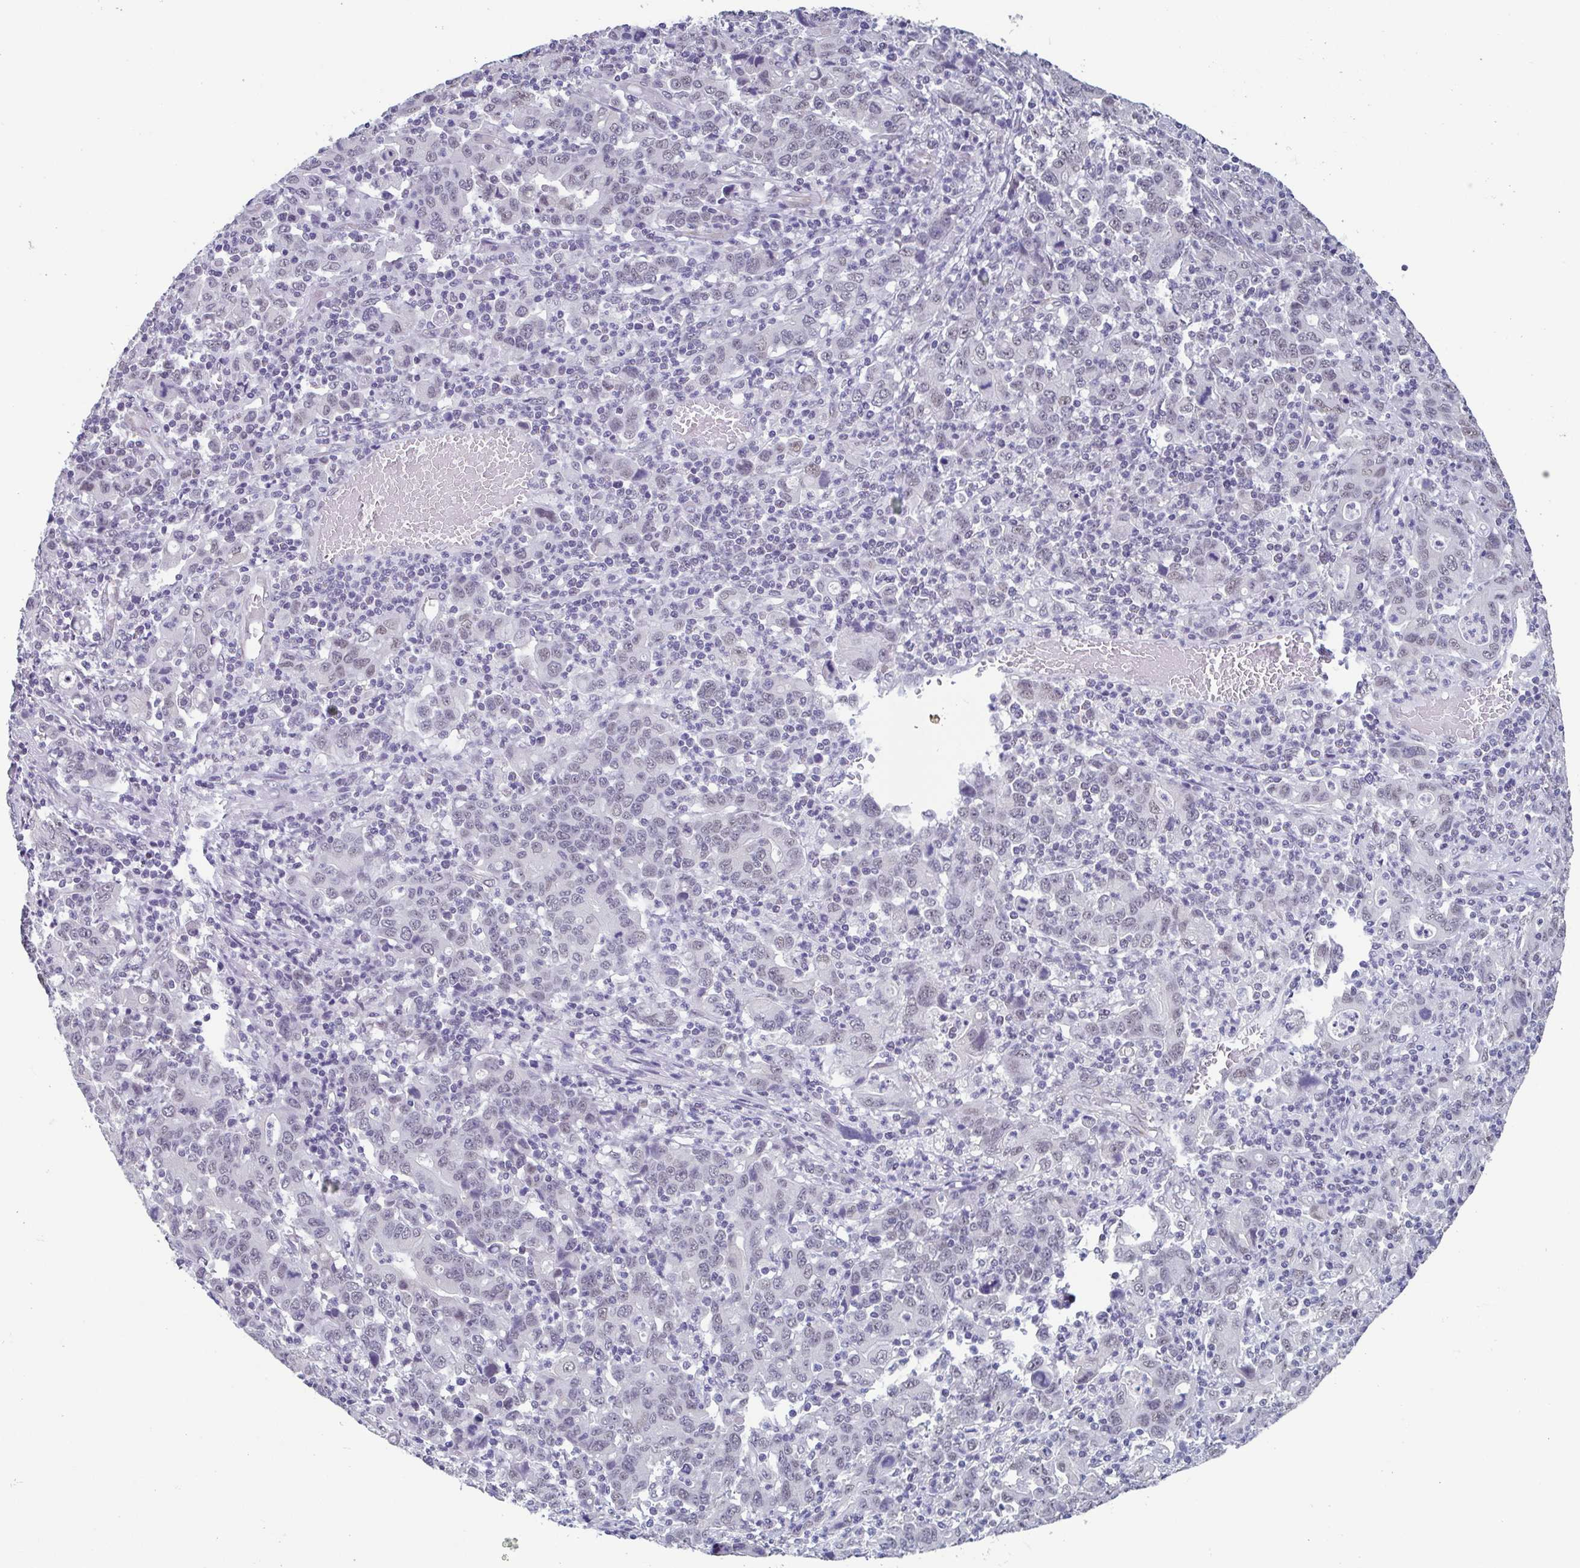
{"staining": {"intensity": "weak", "quantity": "<25%", "location": "nuclear"}, "tissue": "stomach cancer", "cell_type": "Tumor cells", "image_type": "cancer", "snomed": [{"axis": "morphology", "description": "Adenocarcinoma, NOS"}, {"axis": "topography", "description": "Stomach, upper"}], "caption": "The IHC histopathology image has no significant positivity in tumor cells of stomach cancer tissue. (DAB immunohistochemistry, high magnification).", "gene": "TMEM92", "patient": {"sex": "male", "age": 69}}